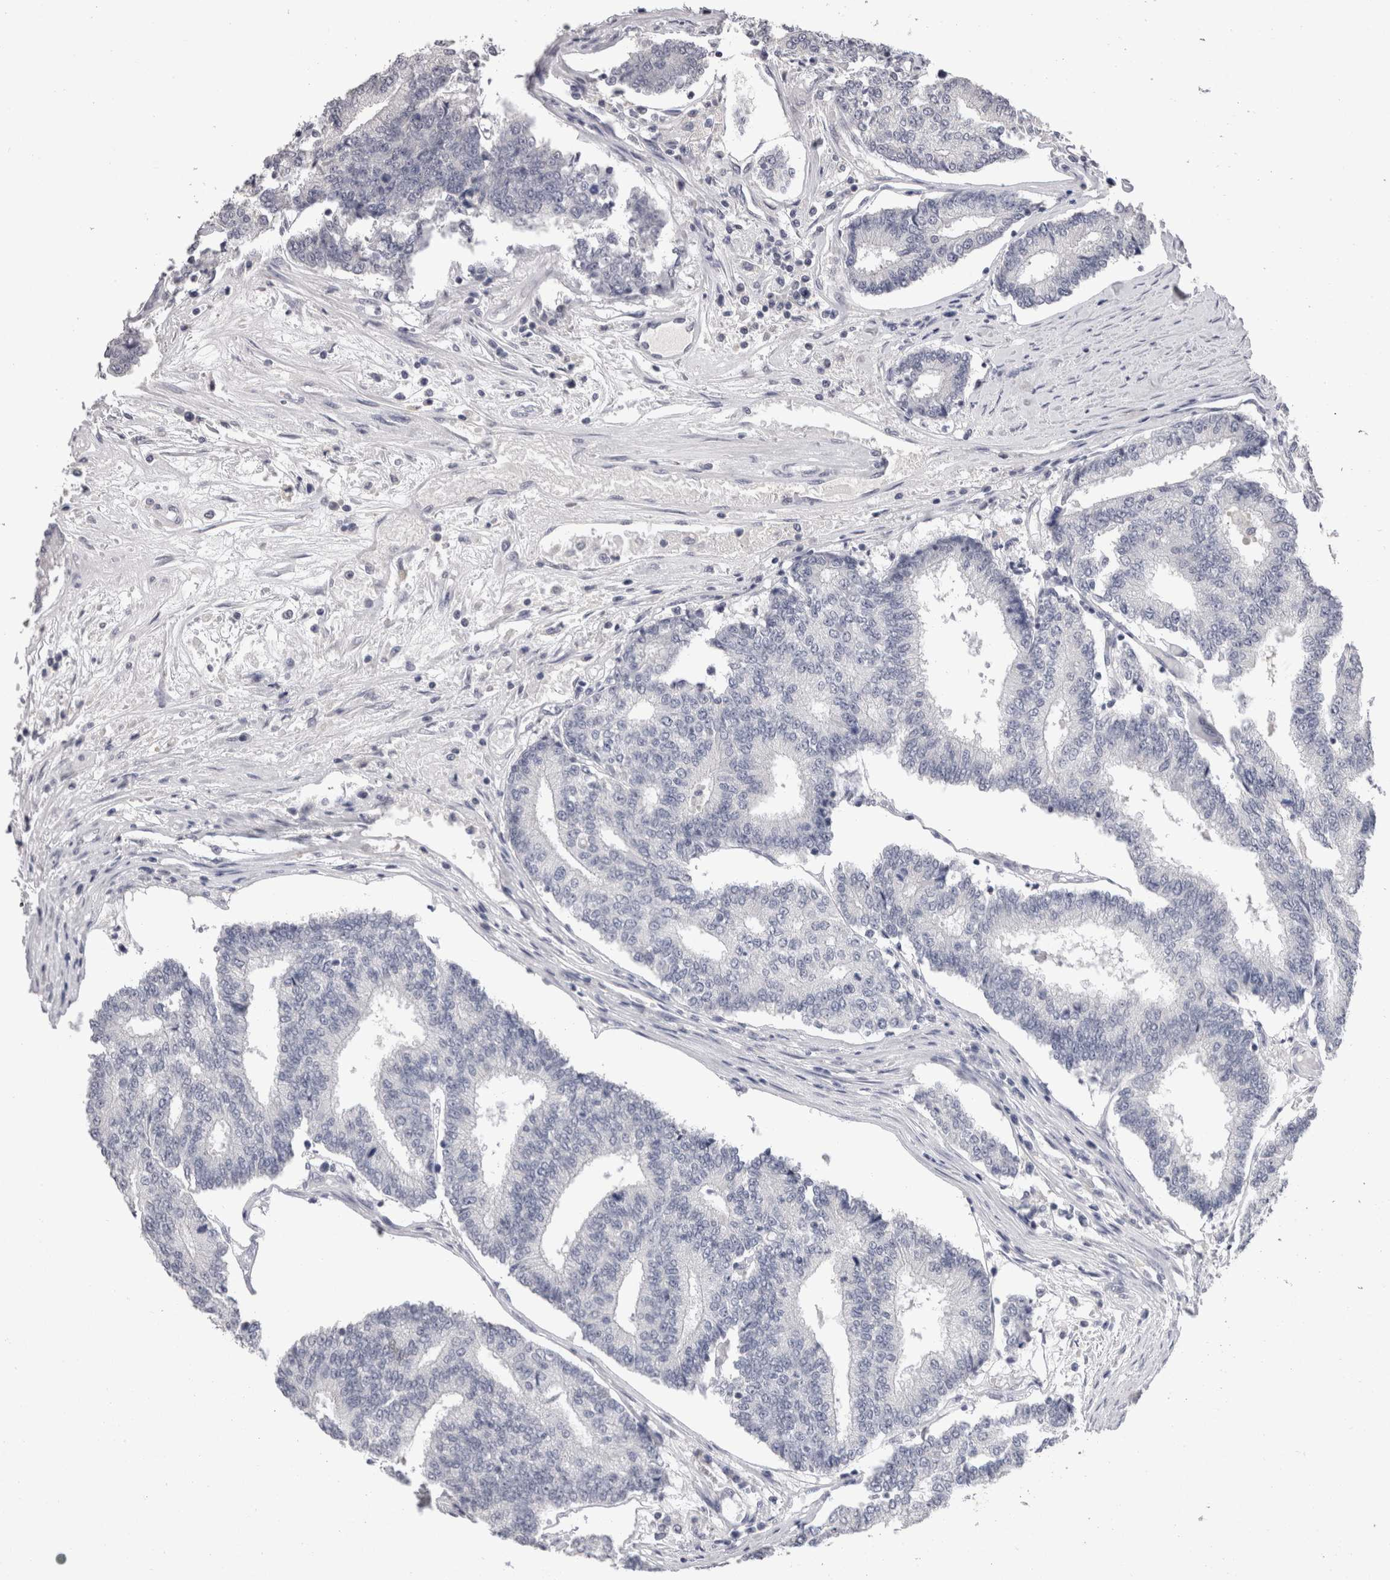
{"staining": {"intensity": "negative", "quantity": "none", "location": "none"}, "tissue": "prostate cancer", "cell_type": "Tumor cells", "image_type": "cancer", "snomed": [{"axis": "morphology", "description": "Normal tissue, NOS"}, {"axis": "morphology", "description": "Adenocarcinoma, High grade"}, {"axis": "topography", "description": "Prostate"}, {"axis": "topography", "description": "Seminal veicle"}], "caption": "Micrograph shows no protein positivity in tumor cells of adenocarcinoma (high-grade) (prostate) tissue.", "gene": "DDX17", "patient": {"sex": "male", "age": 55}}